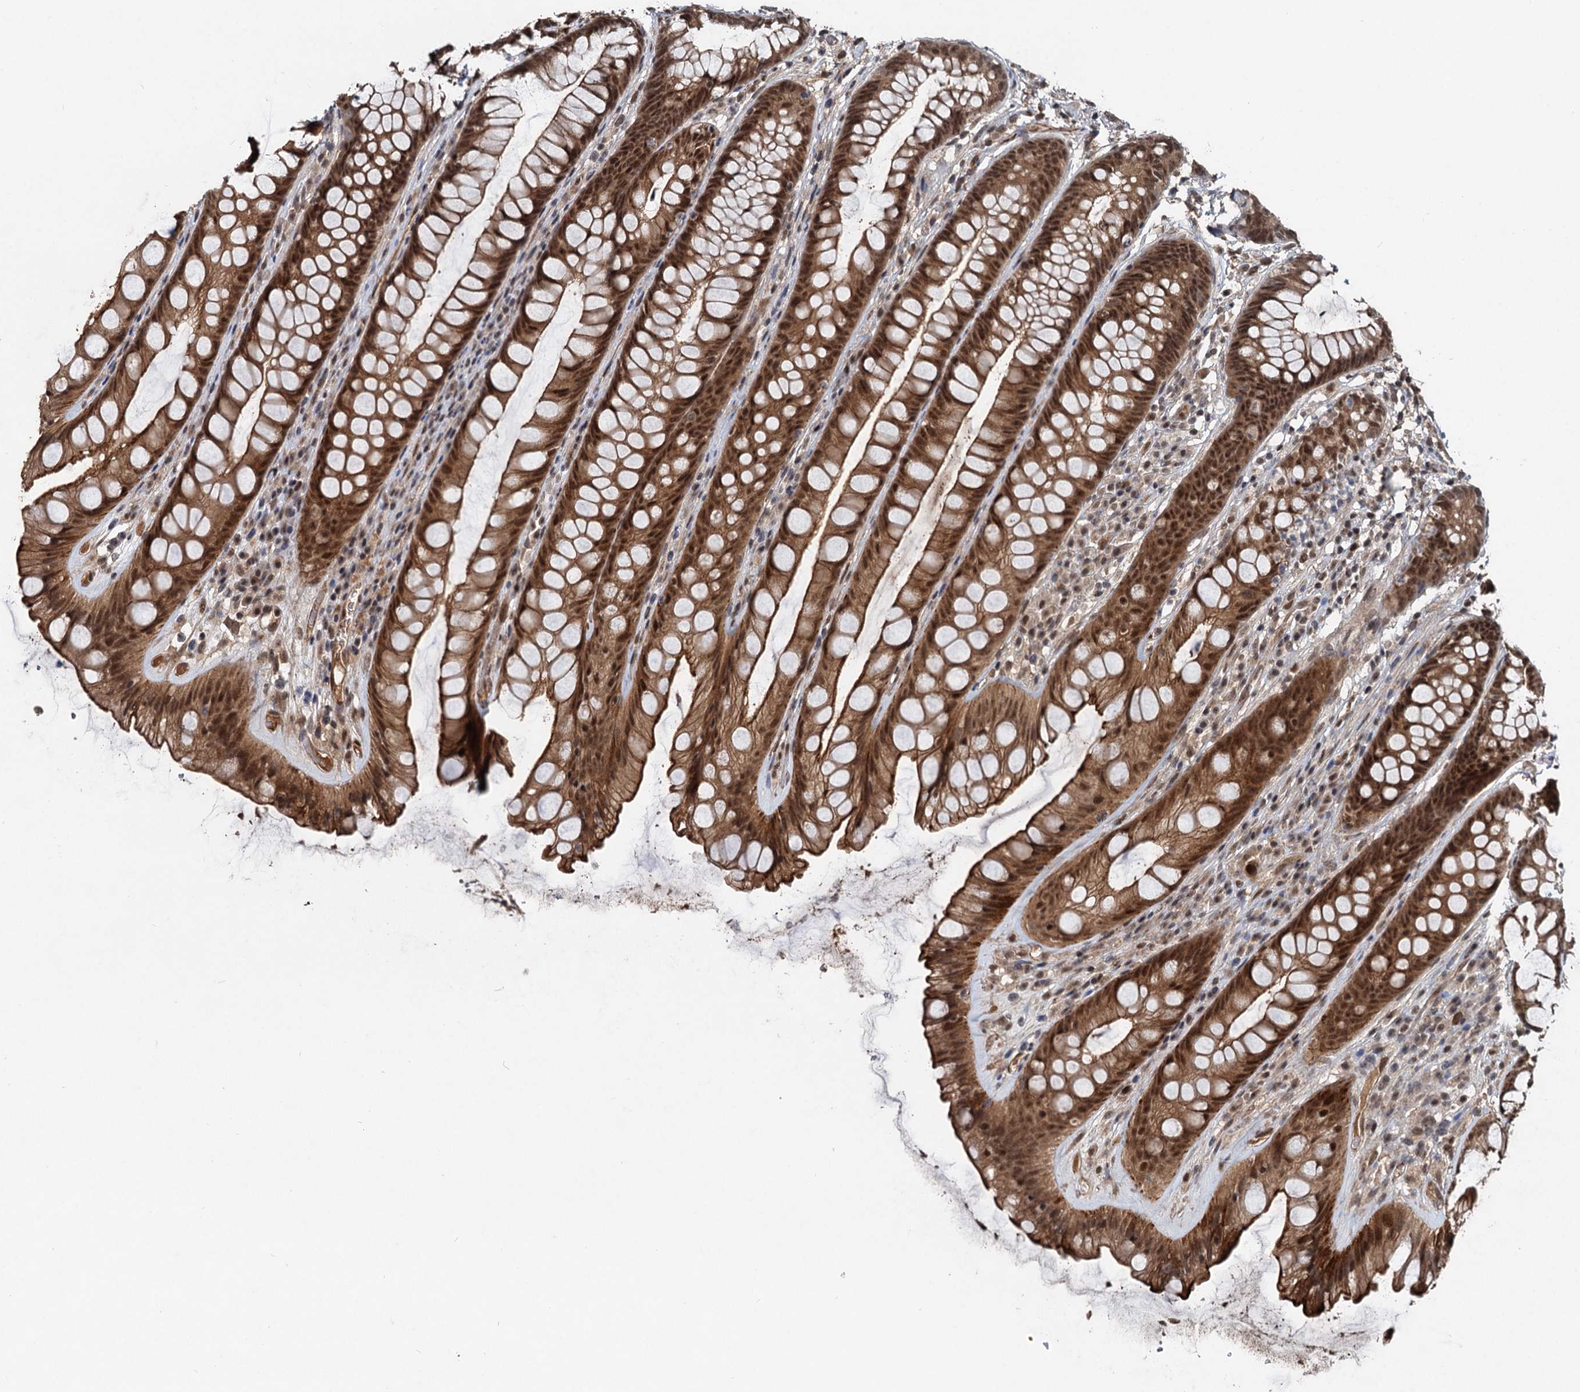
{"staining": {"intensity": "strong", "quantity": ">75%", "location": "cytoplasmic/membranous,nuclear"}, "tissue": "rectum", "cell_type": "Glandular cells", "image_type": "normal", "snomed": [{"axis": "morphology", "description": "Normal tissue, NOS"}, {"axis": "topography", "description": "Rectum"}], "caption": "The histopathology image reveals staining of benign rectum, revealing strong cytoplasmic/membranous,nuclear protein positivity (brown color) within glandular cells. The staining is performed using DAB brown chromogen to label protein expression. The nuclei are counter-stained blue using hematoxylin.", "gene": "RITA1", "patient": {"sex": "male", "age": 74}}